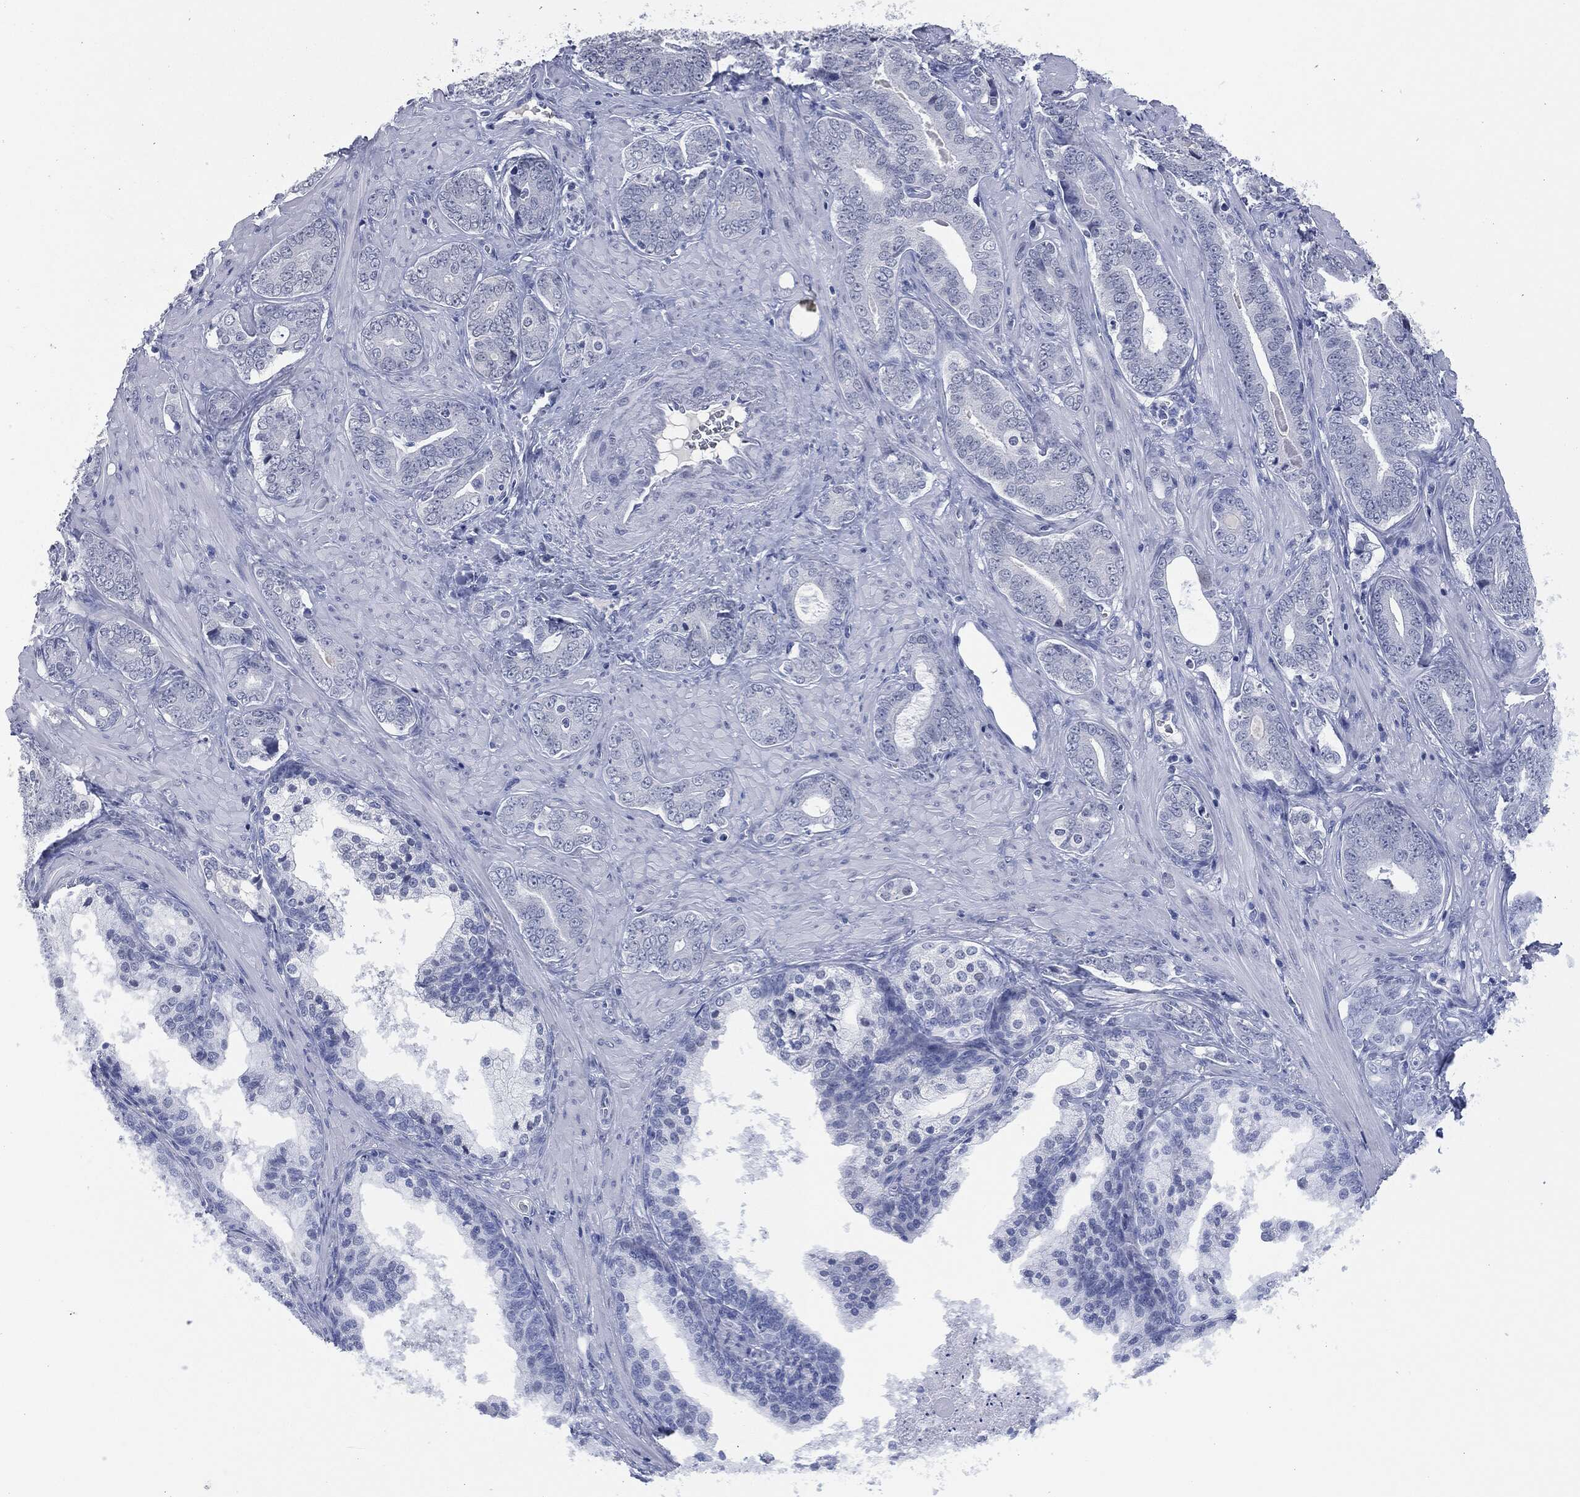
{"staining": {"intensity": "negative", "quantity": "none", "location": "none"}, "tissue": "prostate cancer", "cell_type": "Tumor cells", "image_type": "cancer", "snomed": [{"axis": "morphology", "description": "Adenocarcinoma, NOS"}, {"axis": "topography", "description": "Prostate"}], "caption": "Prostate cancer was stained to show a protein in brown. There is no significant staining in tumor cells.", "gene": "MUC16", "patient": {"sex": "male", "age": 55}}